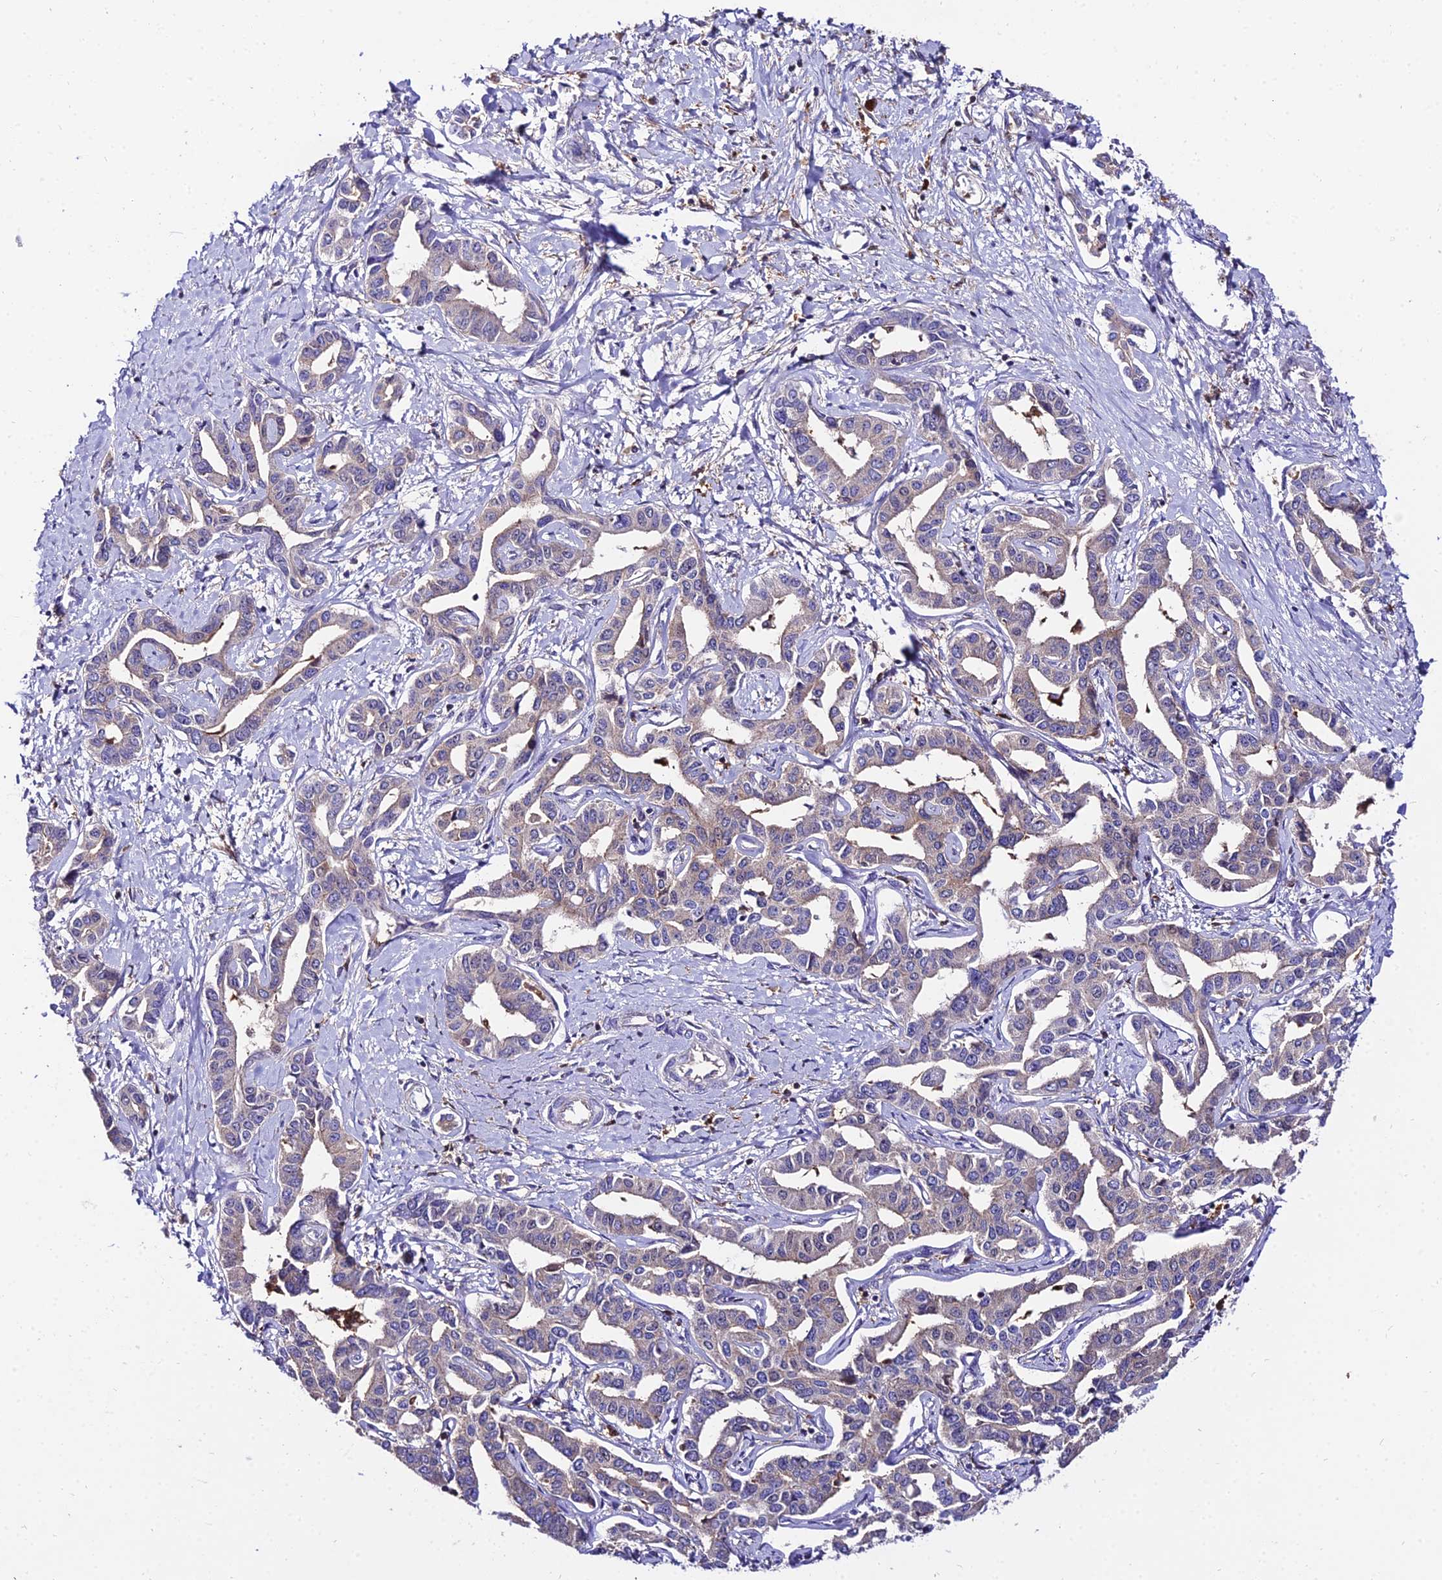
{"staining": {"intensity": "weak", "quantity": "<25%", "location": "cytoplasmic/membranous"}, "tissue": "liver cancer", "cell_type": "Tumor cells", "image_type": "cancer", "snomed": [{"axis": "morphology", "description": "Cholangiocarcinoma"}, {"axis": "topography", "description": "Liver"}], "caption": "Human liver cancer (cholangiocarcinoma) stained for a protein using IHC displays no staining in tumor cells.", "gene": "C2orf69", "patient": {"sex": "male", "age": 59}}